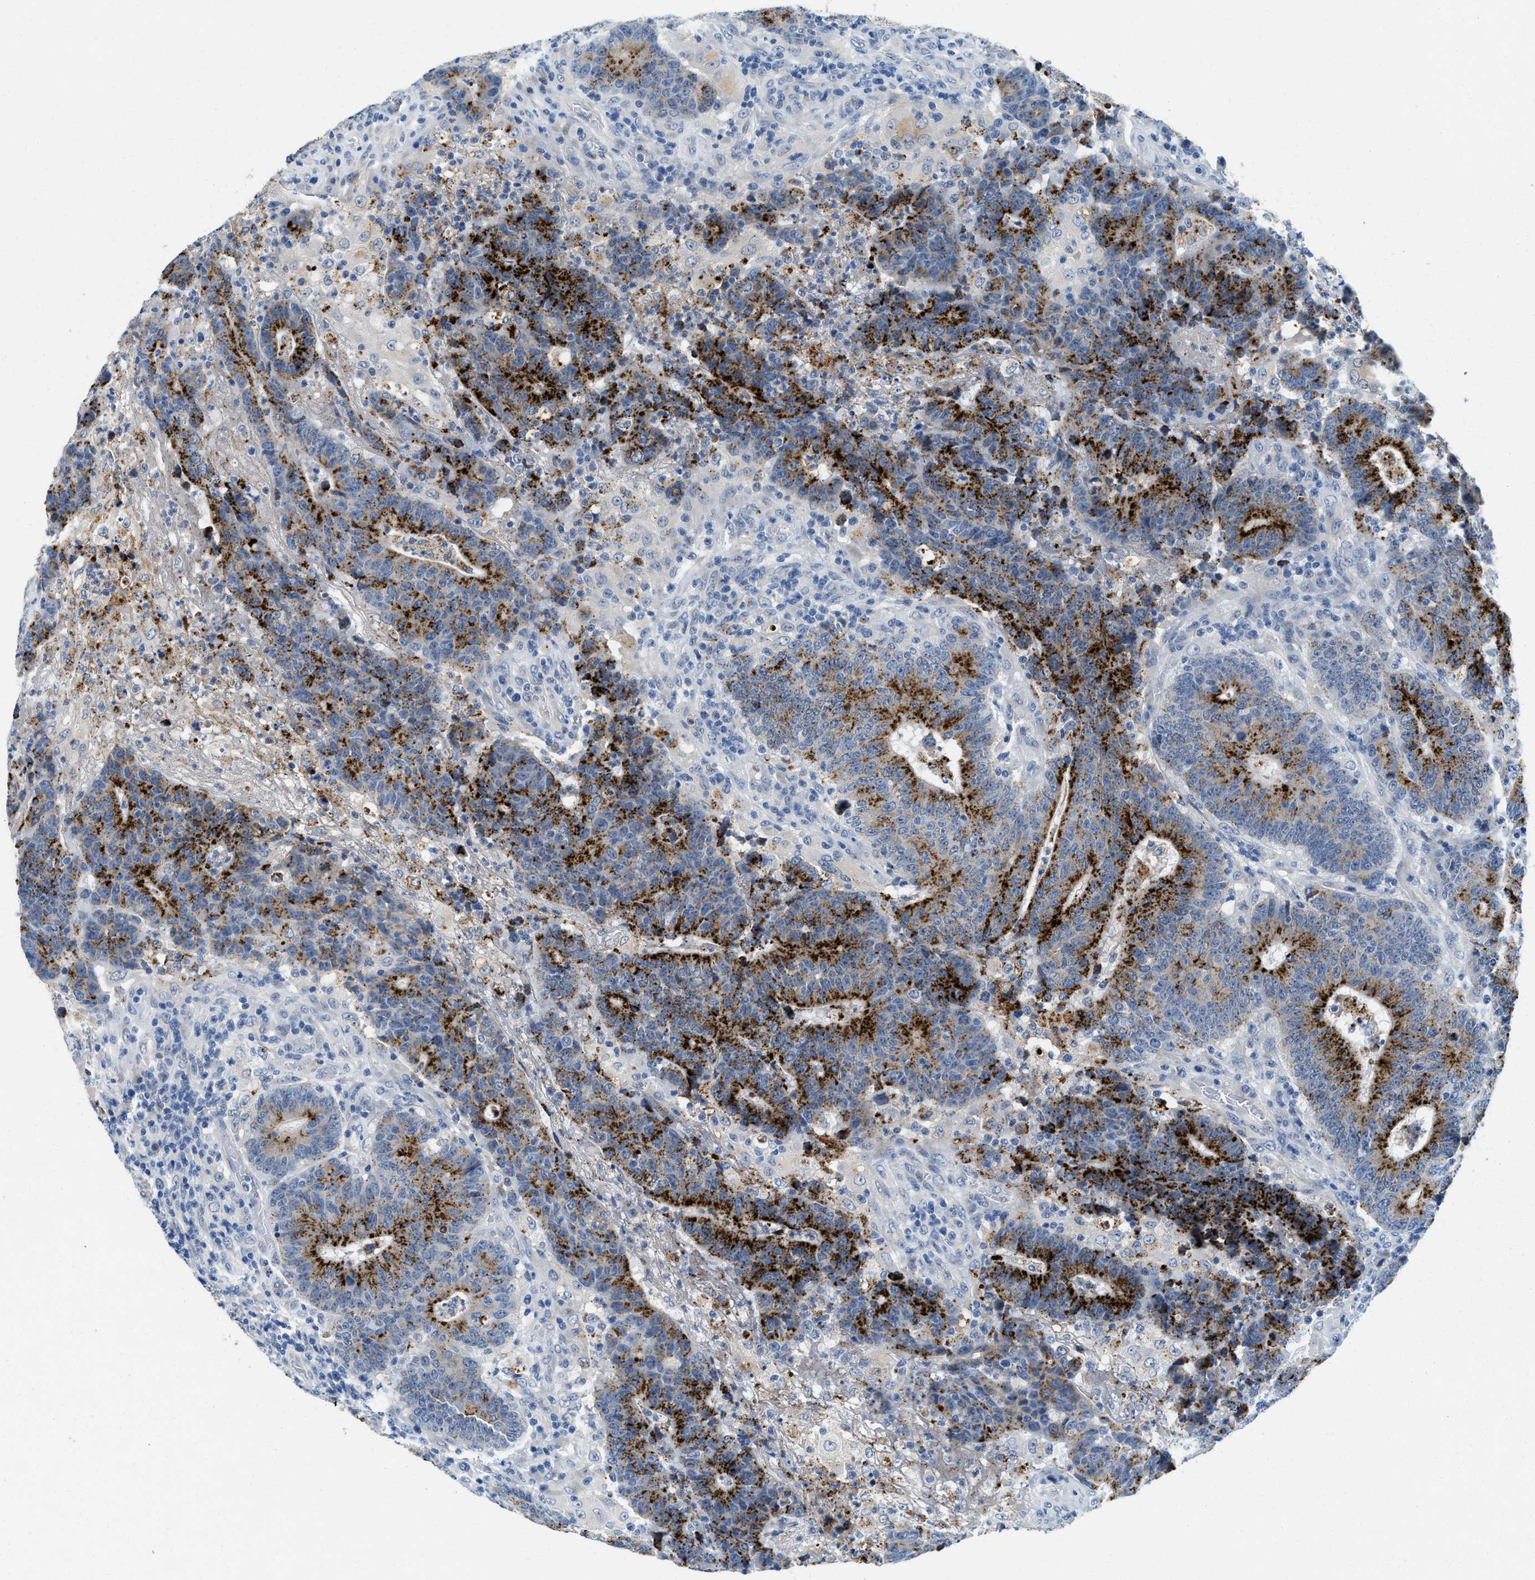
{"staining": {"intensity": "strong", "quantity": "25%-75%", "location": "cytoplasmic/membranous"}, "tissue": "colorectal cancer", "cell_type": "Tumor cells", "image_type": "cancer", "snomed": [{"axis": "morphology", "description": "Normal tissue, NOS"}, {"axis": "morphology", "description": "Adenocarcinoma, NOS"}, {"axis": "topography", "description": "Colon"}], "caption": "High-magnification brightfield microscopy of colorectal cancer (adenocarcinoma) stained with DAB (3,3'-diaminobenzidine) (brown) and counterstained with hematoxylin (blue). tumor cells exhibit strong cytoplasmic/membranous expression is appreciated in approximately25%-75% of cells.", "gene": "TSPAN3", "patient": {"sex": "female", "age": 75}}